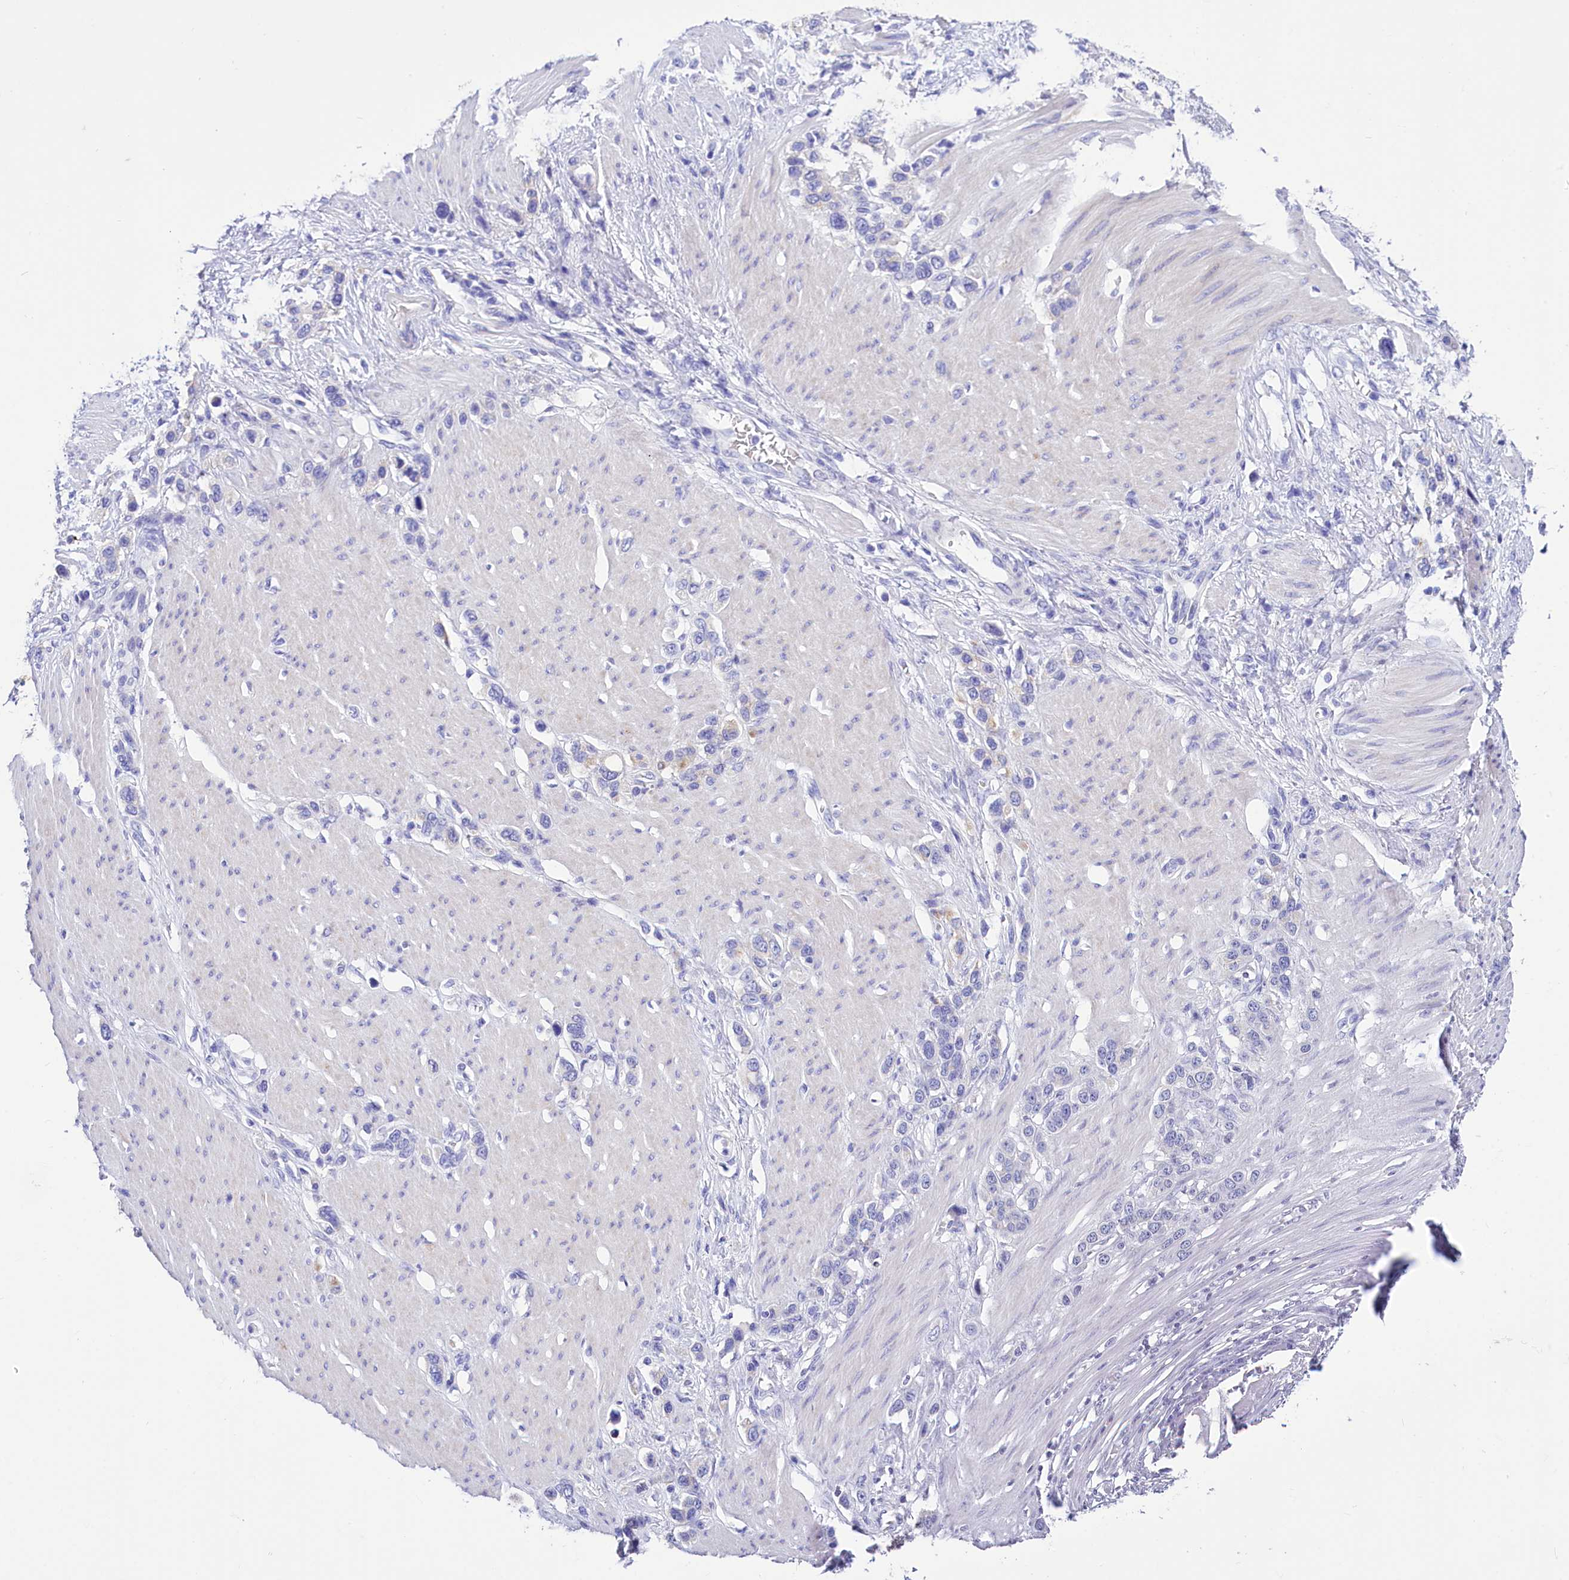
{"staining": {"intensity": "negative", "quantity": "none", "location": "none"}, "tissue": "stomach cancer", "cell_type": "Tumor cells", "image_type": "cancer", "snomed": [{"axis": "morphology", "description": "Adenocarcinoma, NOS"}, {"axis": "morphology", "description": "Adenocarcinoma, High grade"}, {"axis": "topography", "description": "Stomach, upper"}, {"axis": "topography", "description": "Stomach, lower"}], "caption": "A histopathology image of adenocarcinoma (high-grade) (stomach) stained for a protein shows no brown staining in tumor cells. (Stains: DAB (3,3'-diaminobenzidine) IHC with hematoxylin counter stain, Microscopy: brightfield microscopy at high magnification).", "gene": "TTC36", "patient": {"sex": "female", "age": 65}}